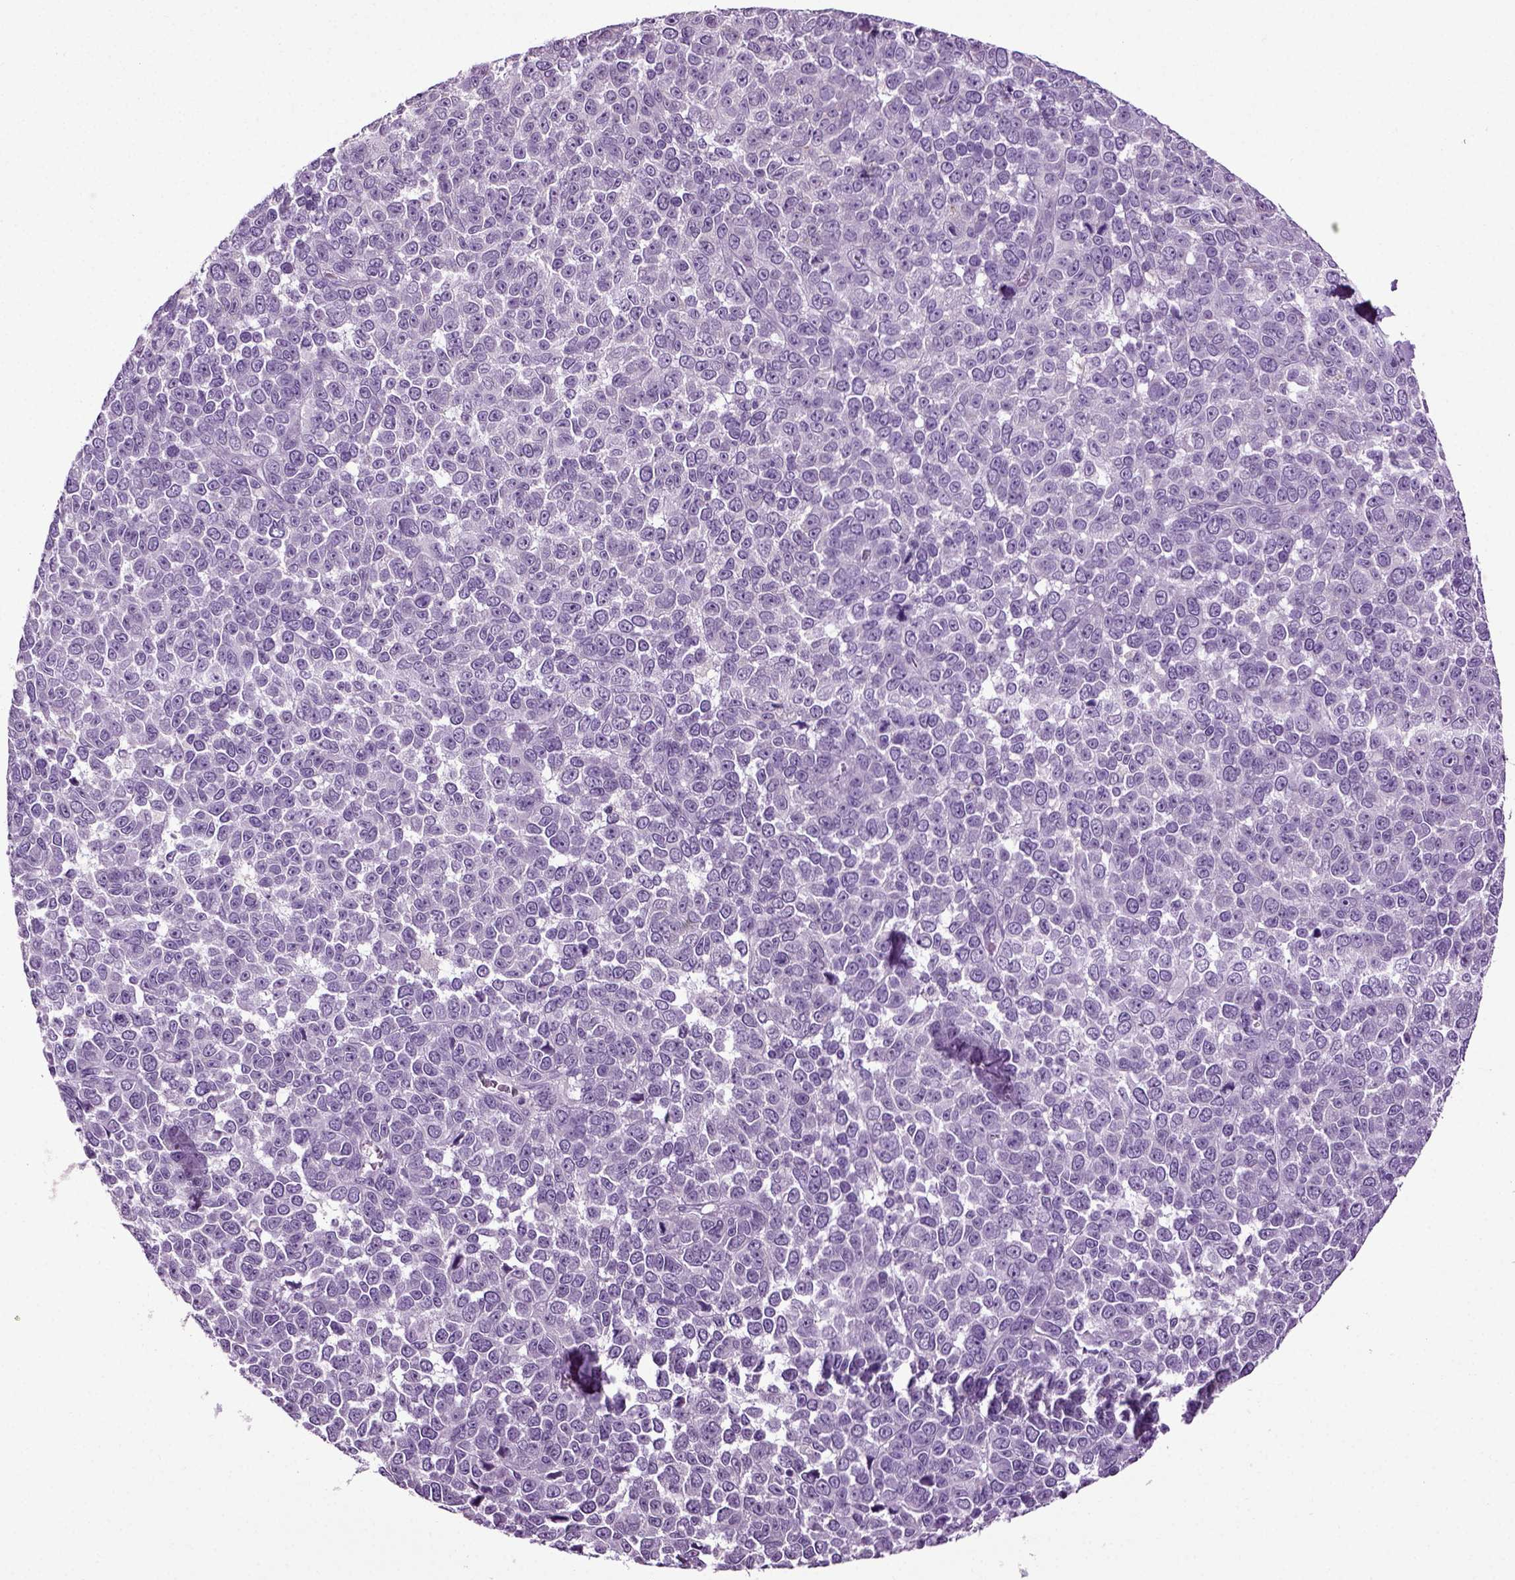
{"staining": {"intensity": "negative", "quantity": "none", "location": "none"}, "tissue": "melanoma", "cell_type": "Tumor cells", "image_type": "cancer", "snomed": [{"axis": "morphology", "description": "Malignant melanoma, NOS"}, {"axis": "topography", "description": "Skin"}], "caption": "Tumor cells show no significant protein positivity in melanoma.", "gene": "DNAH10", "patient": {"sex": "female", "age": 95}}